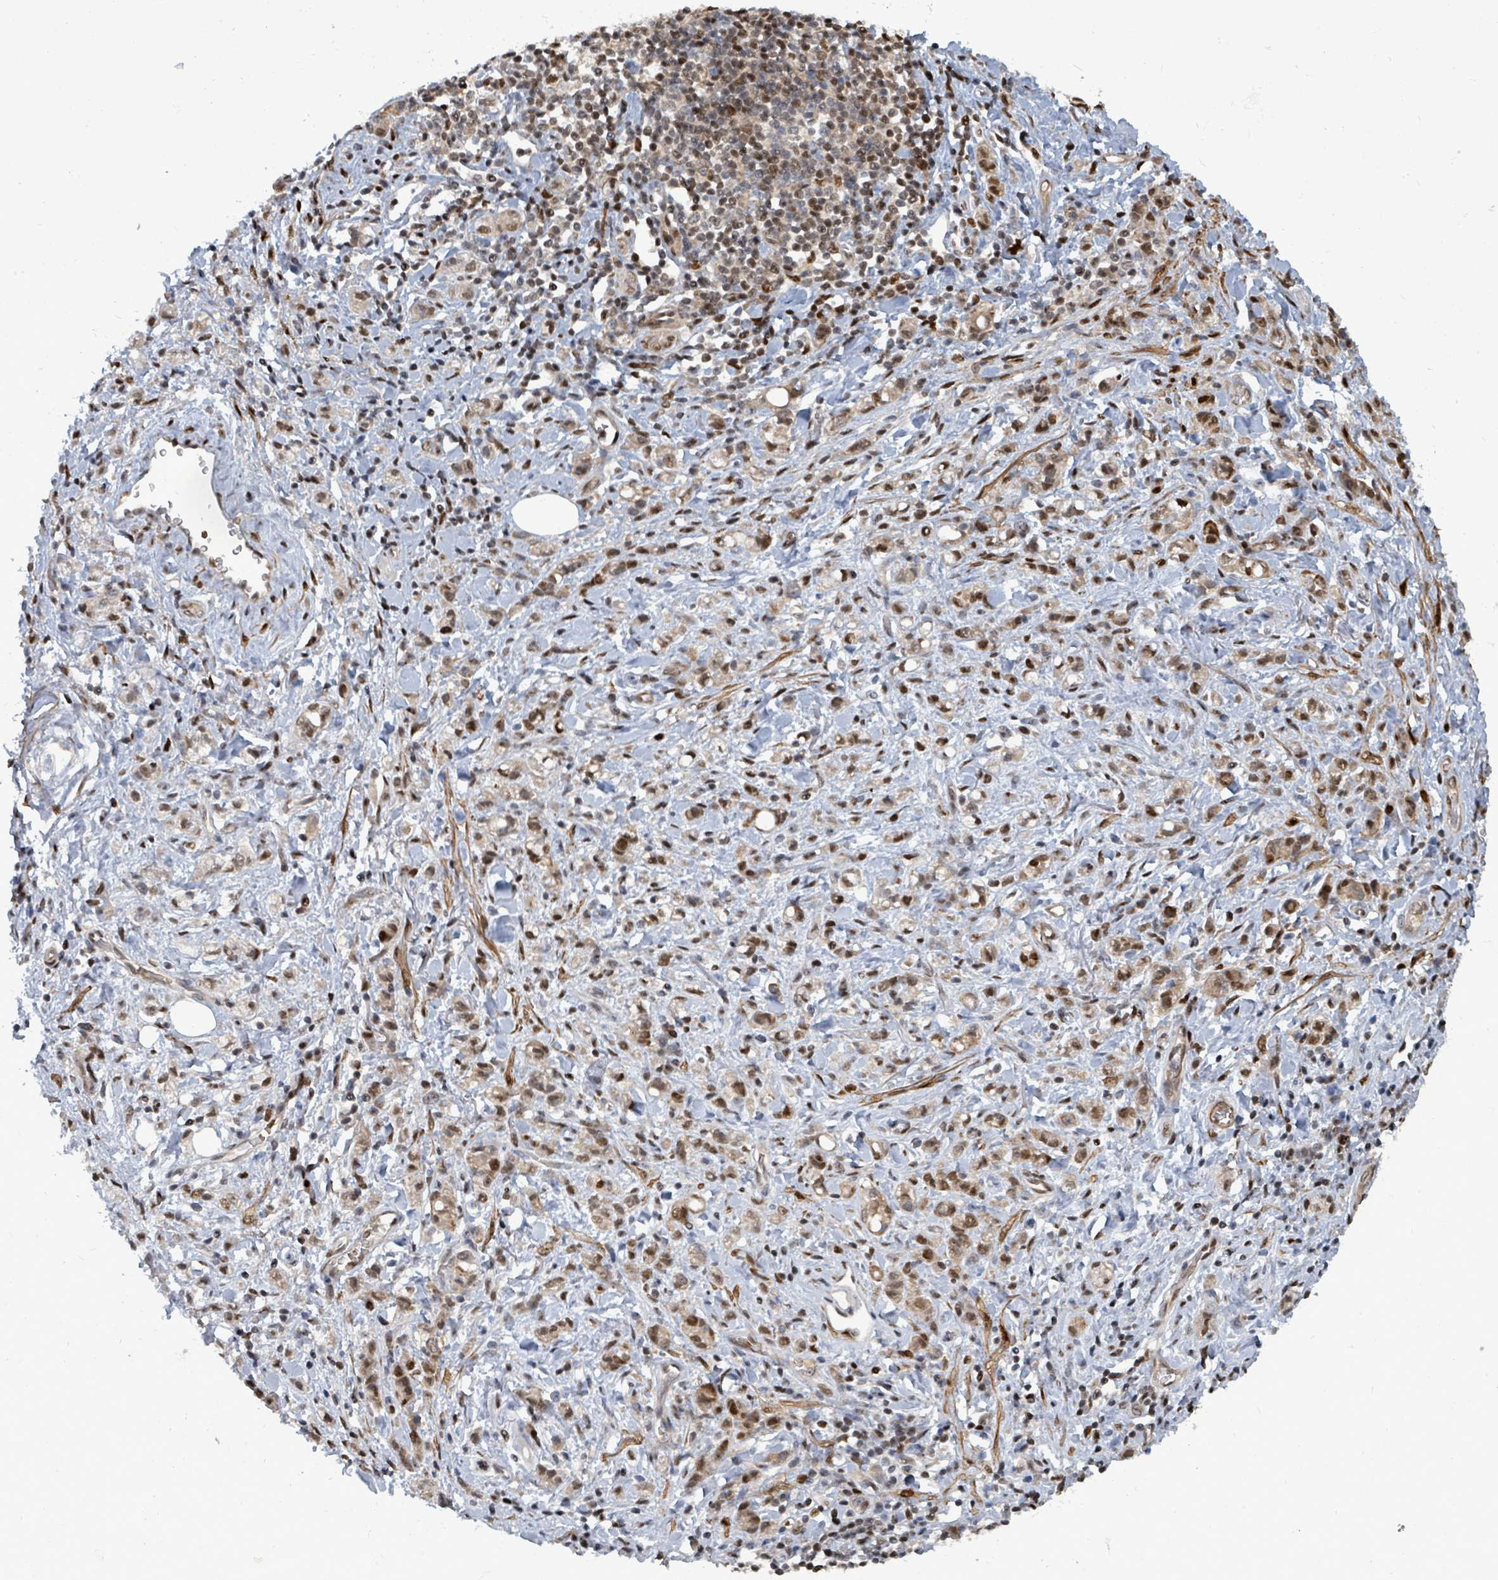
{"staining": {"intensity": "moderate", "quantity": ">75%", "location": "nuclear"}, "tissue": "stomach cancer", "cell_type": "Tumor cells", "image_type": "cancer", "snomed": [{"axis": "morphology", "description": "Adenocarcinoma, NOS"}, {"axis": "topography", "description": "Stomach"}], "caption": "A brown stain labels moderate nuclear staining of a protein in human stomach cancer tumor cells. (DAB (3,3'-diaminobenzidine) = brown stain, brightfield microscopy at high magnification).", "gene": "TRDMT1", "patient": {"sex": "male", "age": 77}}